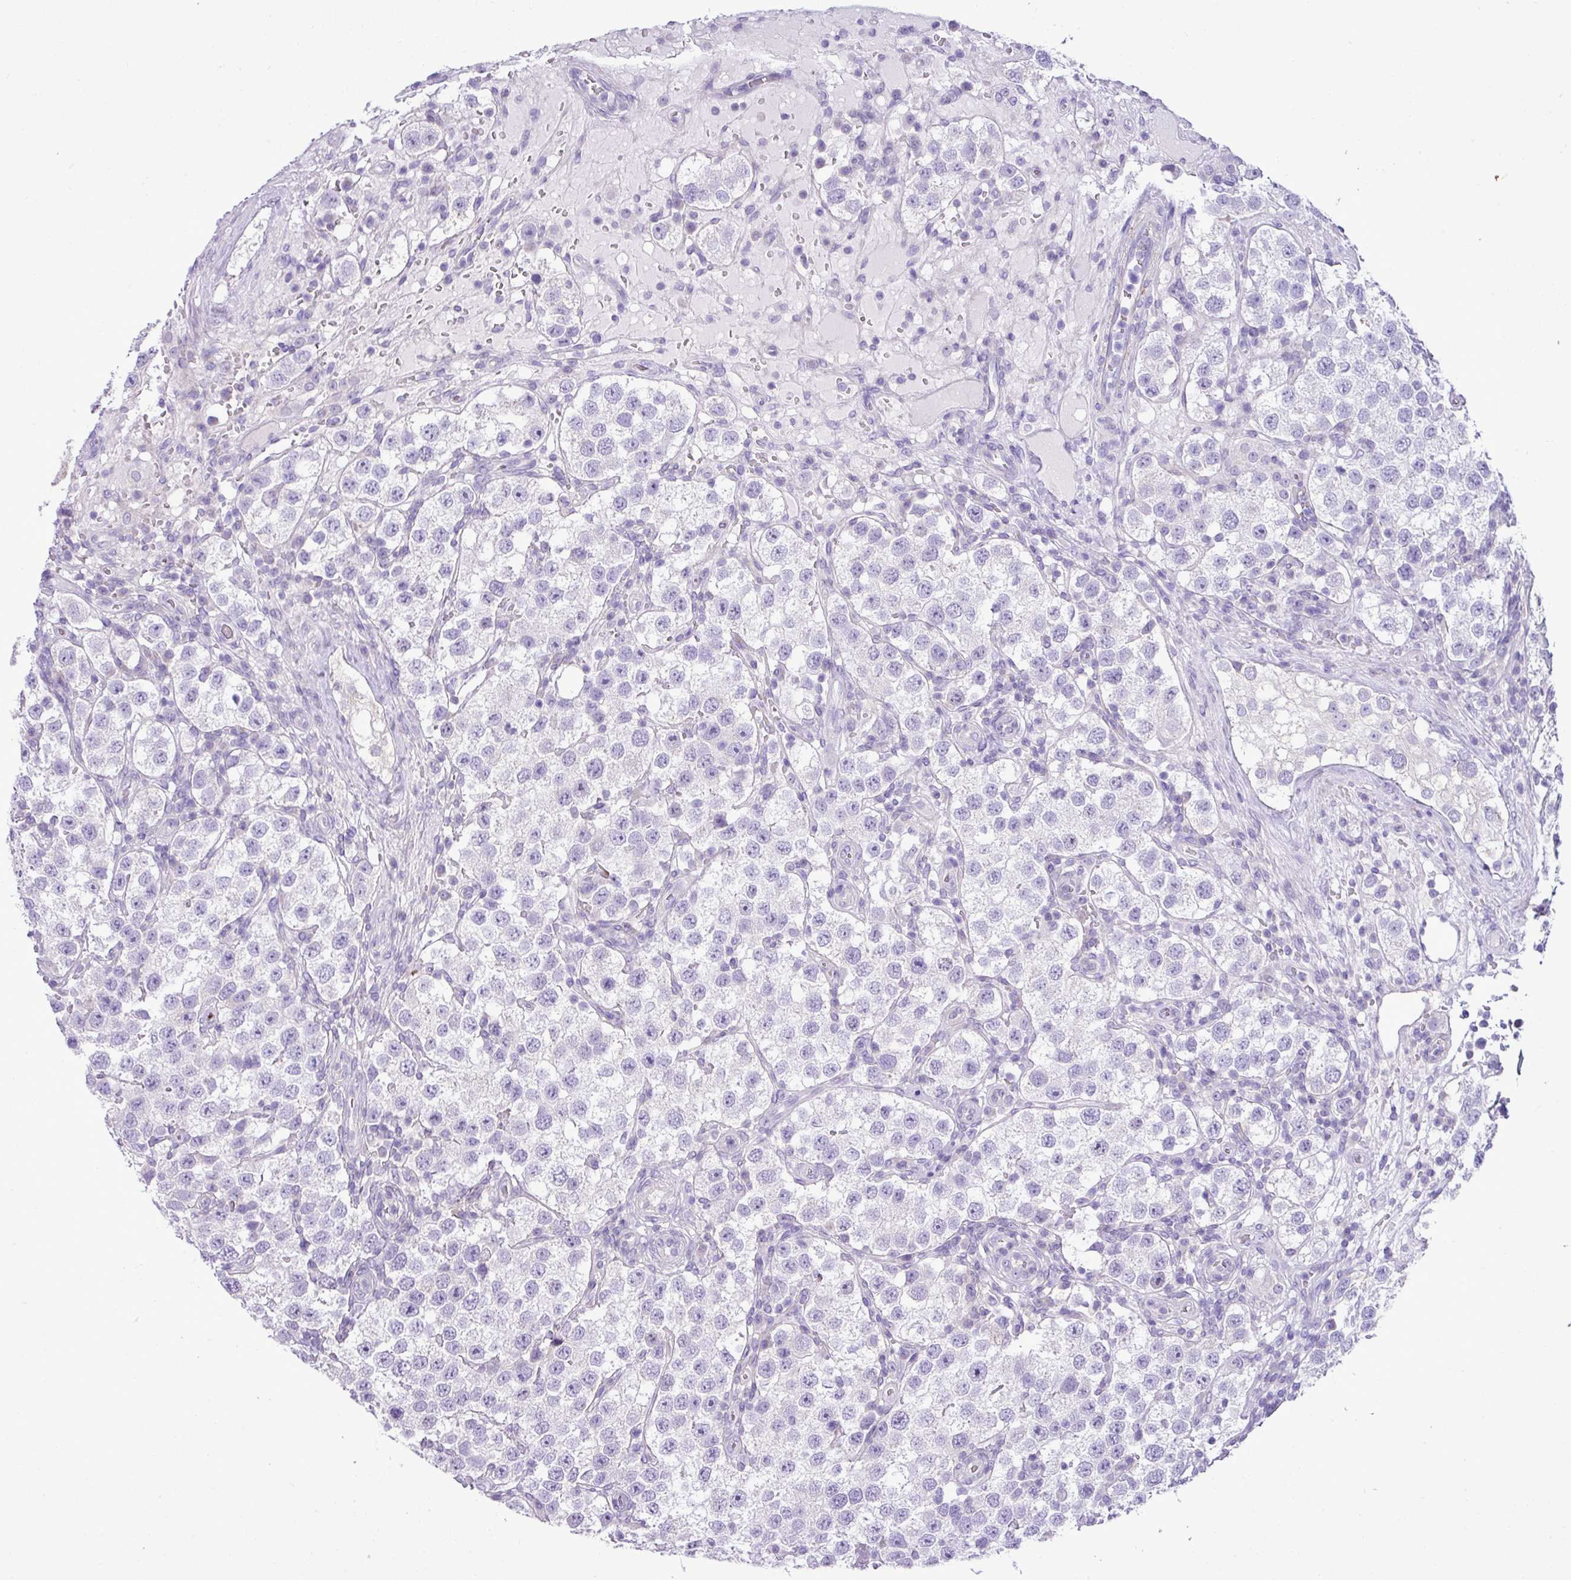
{"staining": {"intensity": "negative", "quantity": "none", "location": "none"}, "tissue": "testis cancer", "cell_type": "Tumor cells", "image_type": "cancer", "snomed": [{"axis": "morphology", "description": "Seminoma, NOS"}, {"axis": "topography", "description": "Testis"}], "caption": "IHC photomicrograph of neoplastic tissue: testis cancer (seminoma) stained with DAB displays no significant protein expression in tumor cells.", "gene": "ZSCAN5A", "patient": {"sex": "male", "age": 37}}